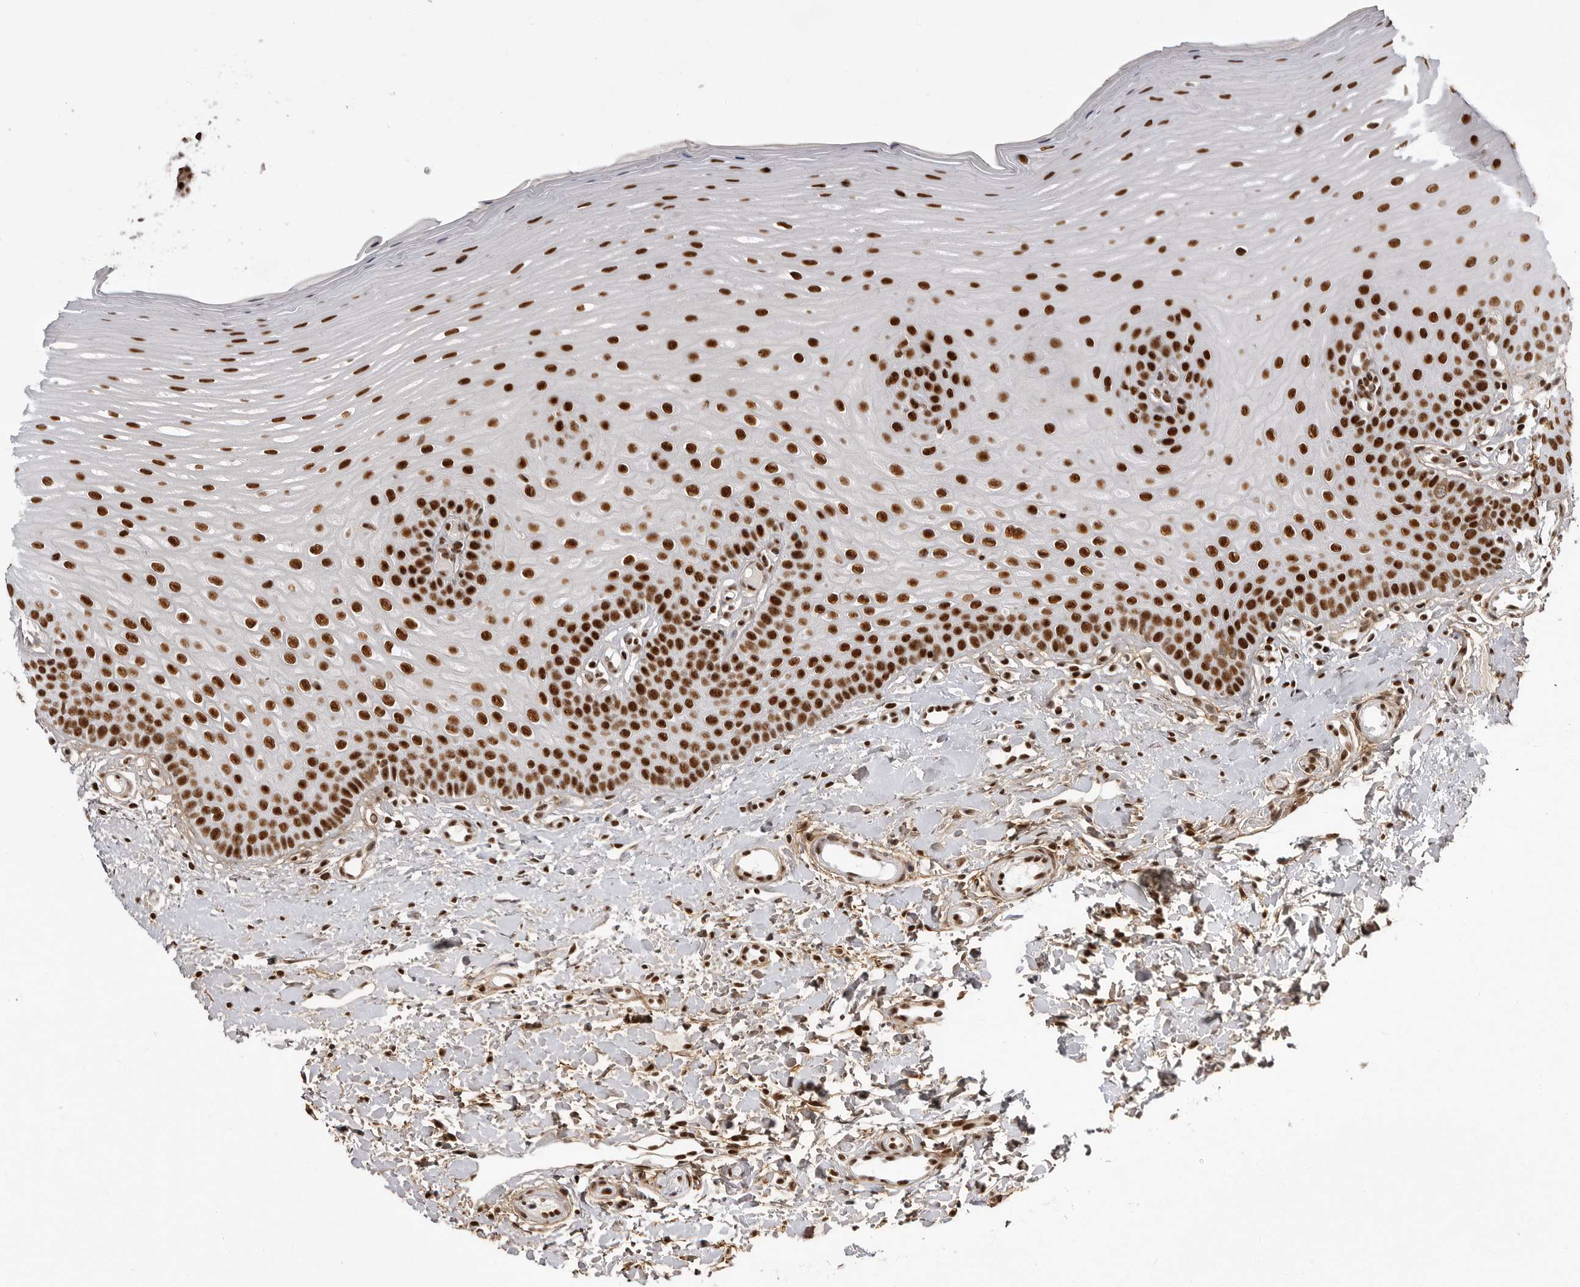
{"staining": {"intensity": "strong", "quantity": ">75%", "location": "nuclear"}, "tissue": "oral mucosa", "cell_type": "Squamous epithelial cells", "image_type": "normal", "snomed": [{"axis": "morphology", "description": "Normal tissue, NOS"}, {"axis": "topography", "description": "Oral tissue"}], "caption": "A micrograph of oral mucosa stained for a protein shows strong nuclear brown staining in squamous epithelial cells.", "gene": "PPP1R8", "patient": {"sex": "female", "age": 39}}